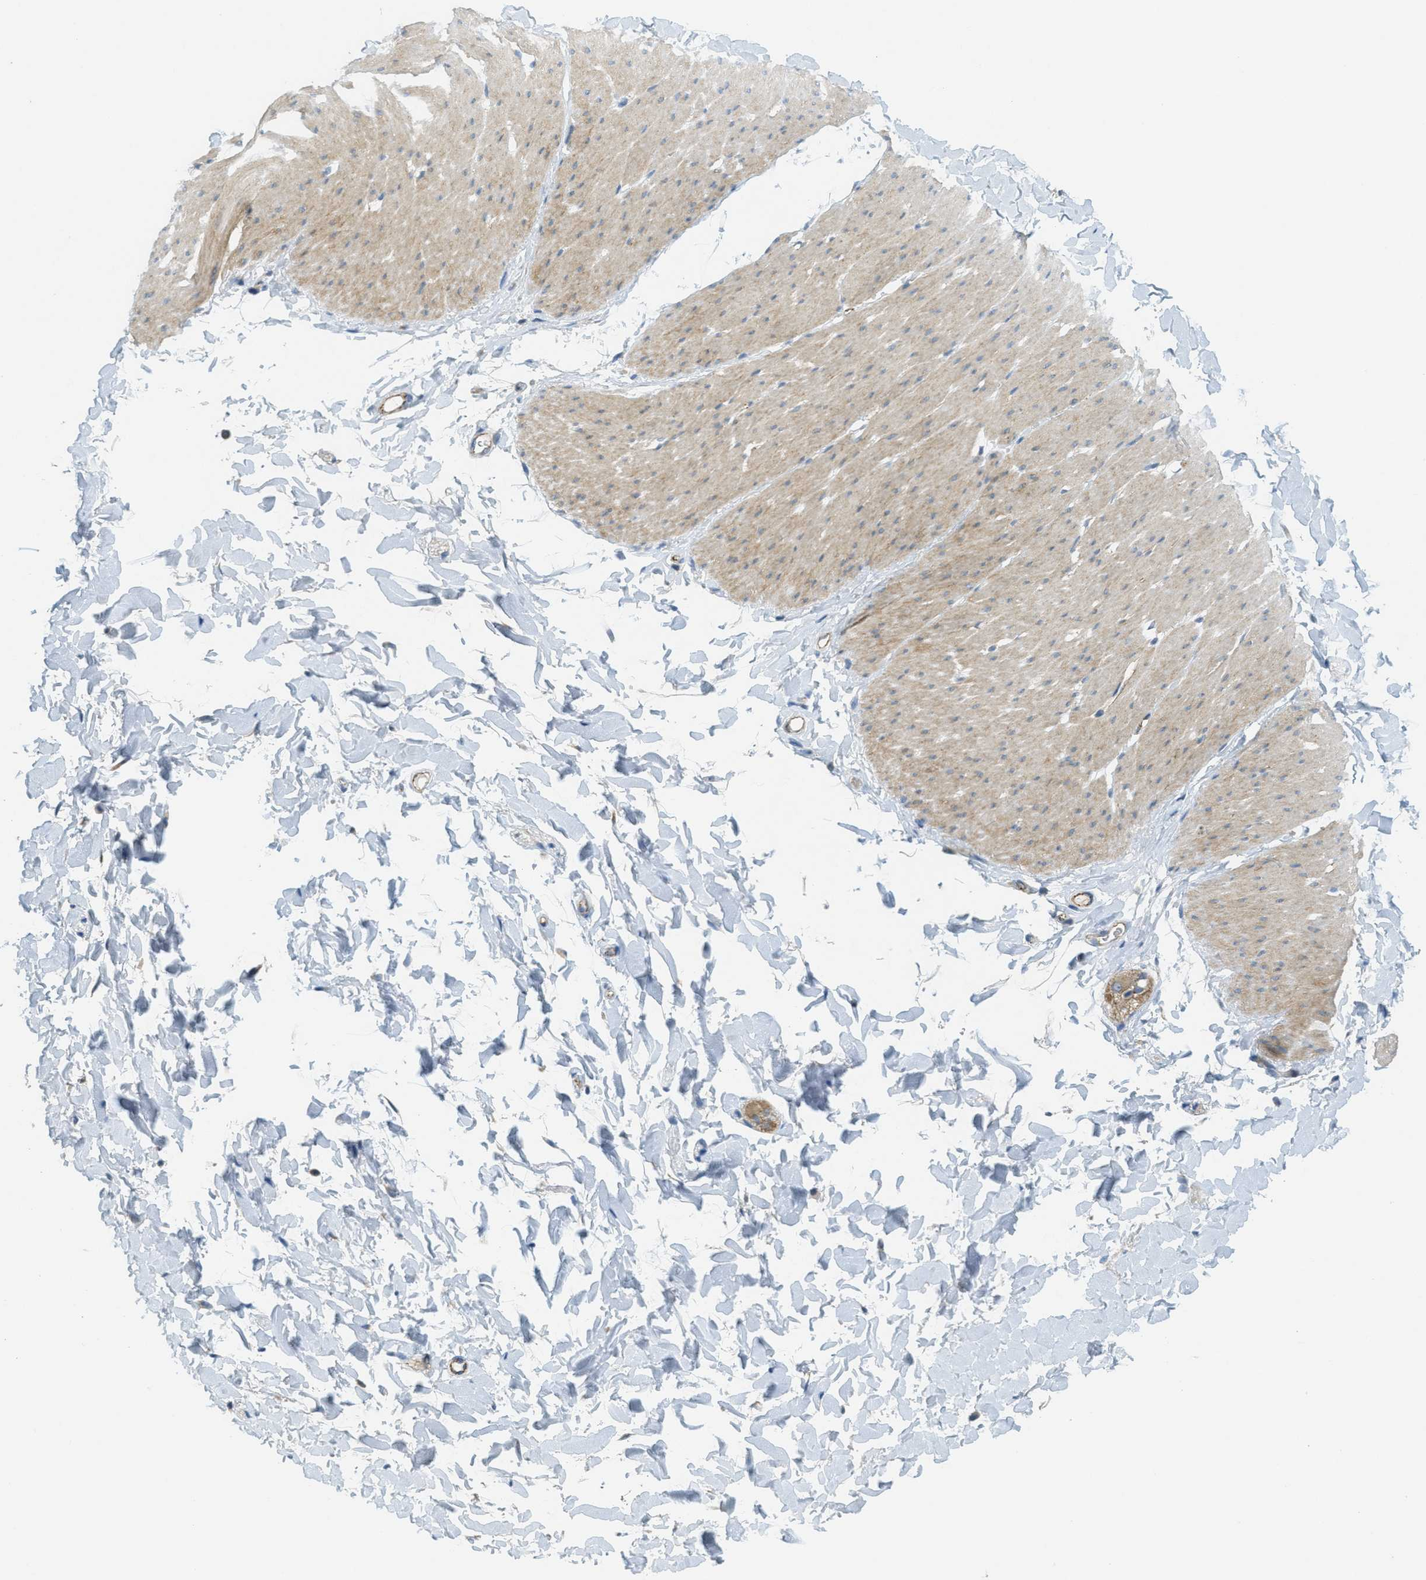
{"staining": {"intensity": "weak", "quantity": "<25%", "location": "cytoplasmic/membranous"}, "tissue": "smooth muscle", "cell_type": "Smooth muscle cells", "image_type": "normal", "snomed": [{"axis": "morphology", "description": "Normal tissue, NOS"}, {"axis": "topography", "description": "Smooth muscle"}, {"axis": "topography", "description": "Colon"}], "caption": "Immunohistochemical staining of unremarkable human smooth muscle shows no significant expression in smooth muscle cells.", "gene": "JCAD", "patient": {"sex": "male", "age": 67}}